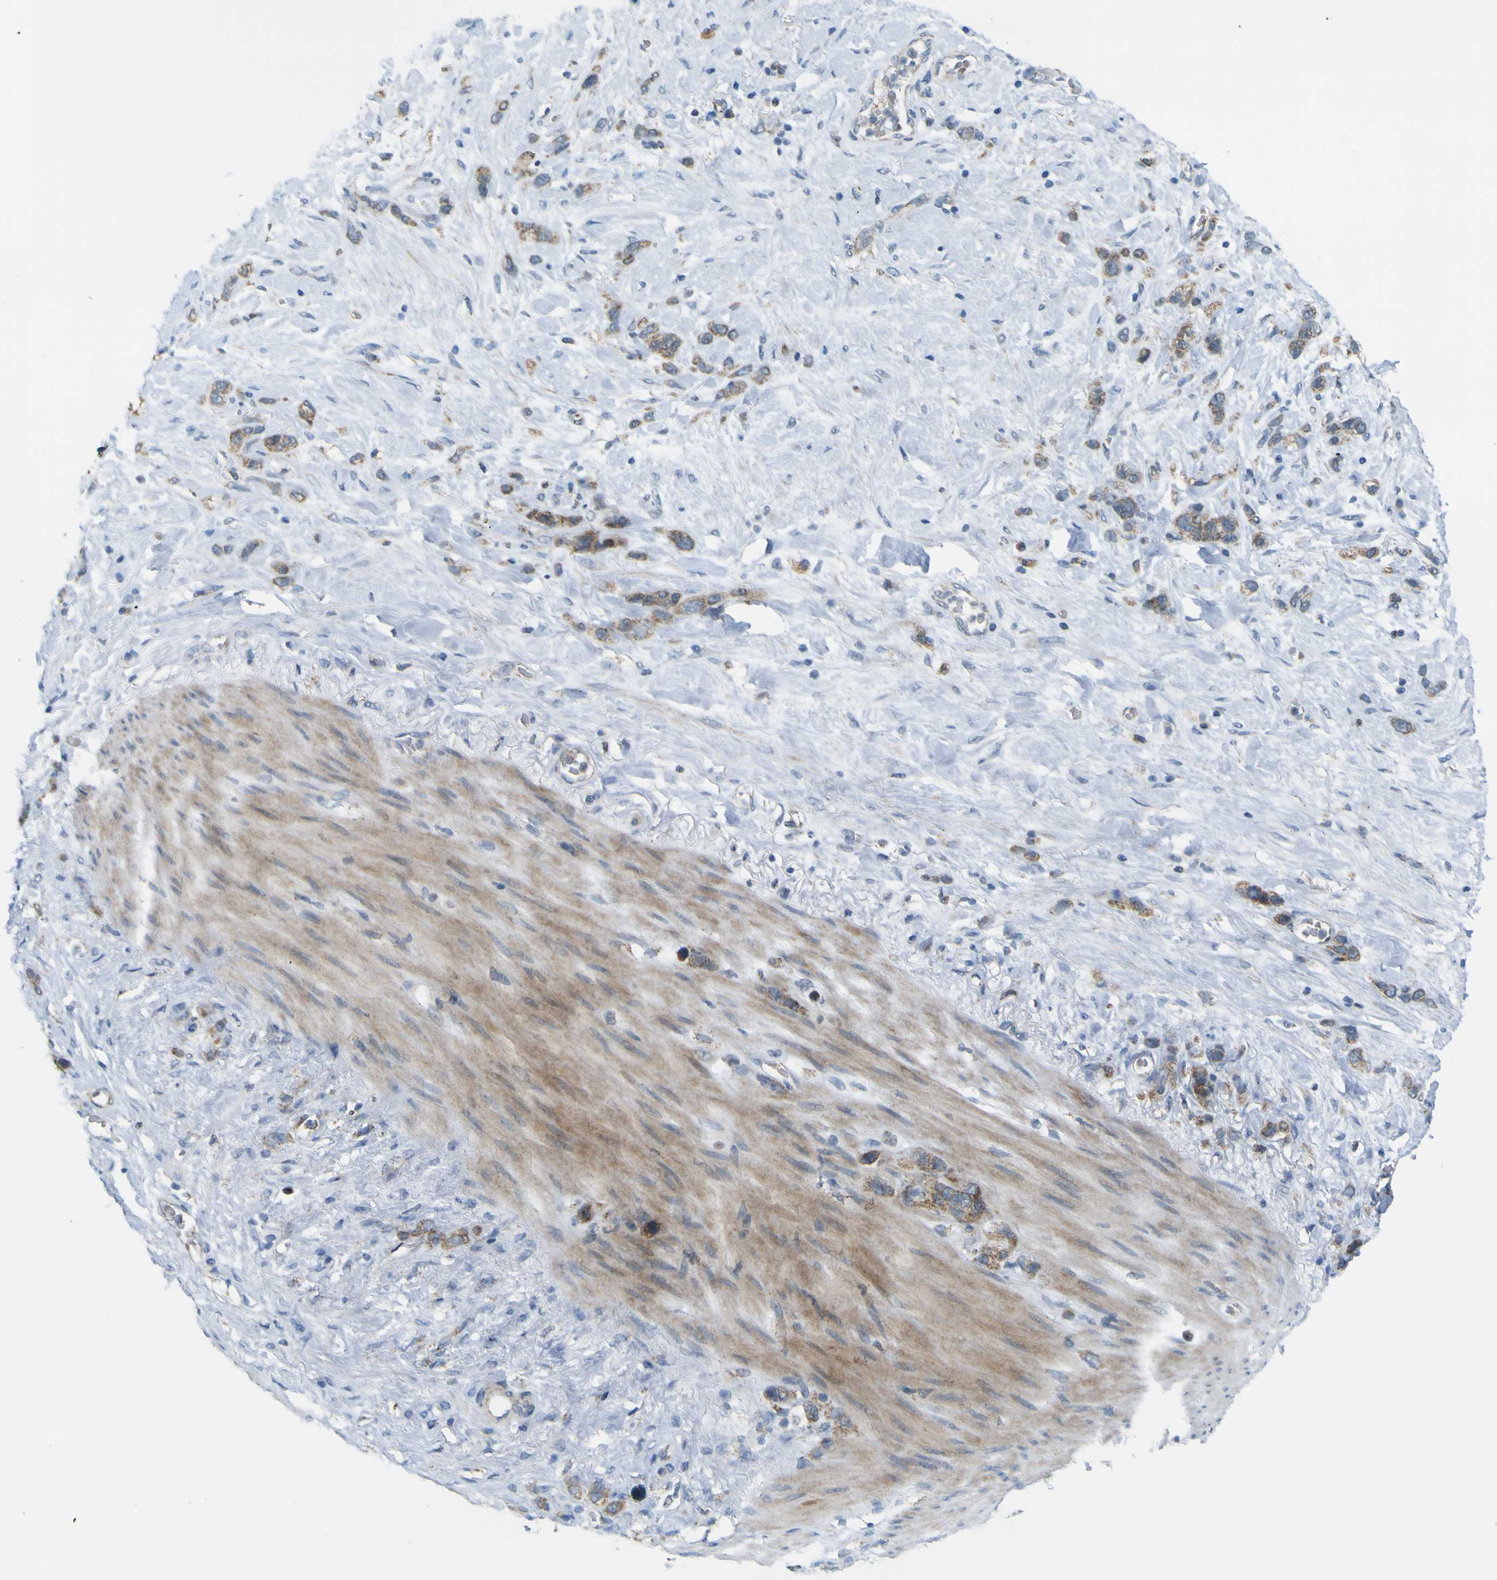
{"staining": {"intensity": "weak", "quantity": ">75%", "location": "cytoplasmic/membranous"}, "tissue": "stomach cancer", "cell_type": "Tumor cells", "image_type": "cancer", "snomed": [{"axis": "morphology", "description": "Adenocarcinoma, NOS"}, {"axis": "morphology", "description": "Adenocarcinoma, High grade"}, {"axis": "topography", "description": "Stomach, upper"}, {"axis": "topography", "description": "Stomach, lower"}], "caption": "This micrograph displays immunohistochemistry staining of stomach cancer (adenocarcinoma), with low weak cytoplasmic/membranous staining in approximately >75% of tumor cells.", "gene": "ACBD5", "patient": {"sex": "female", "age": 65}}